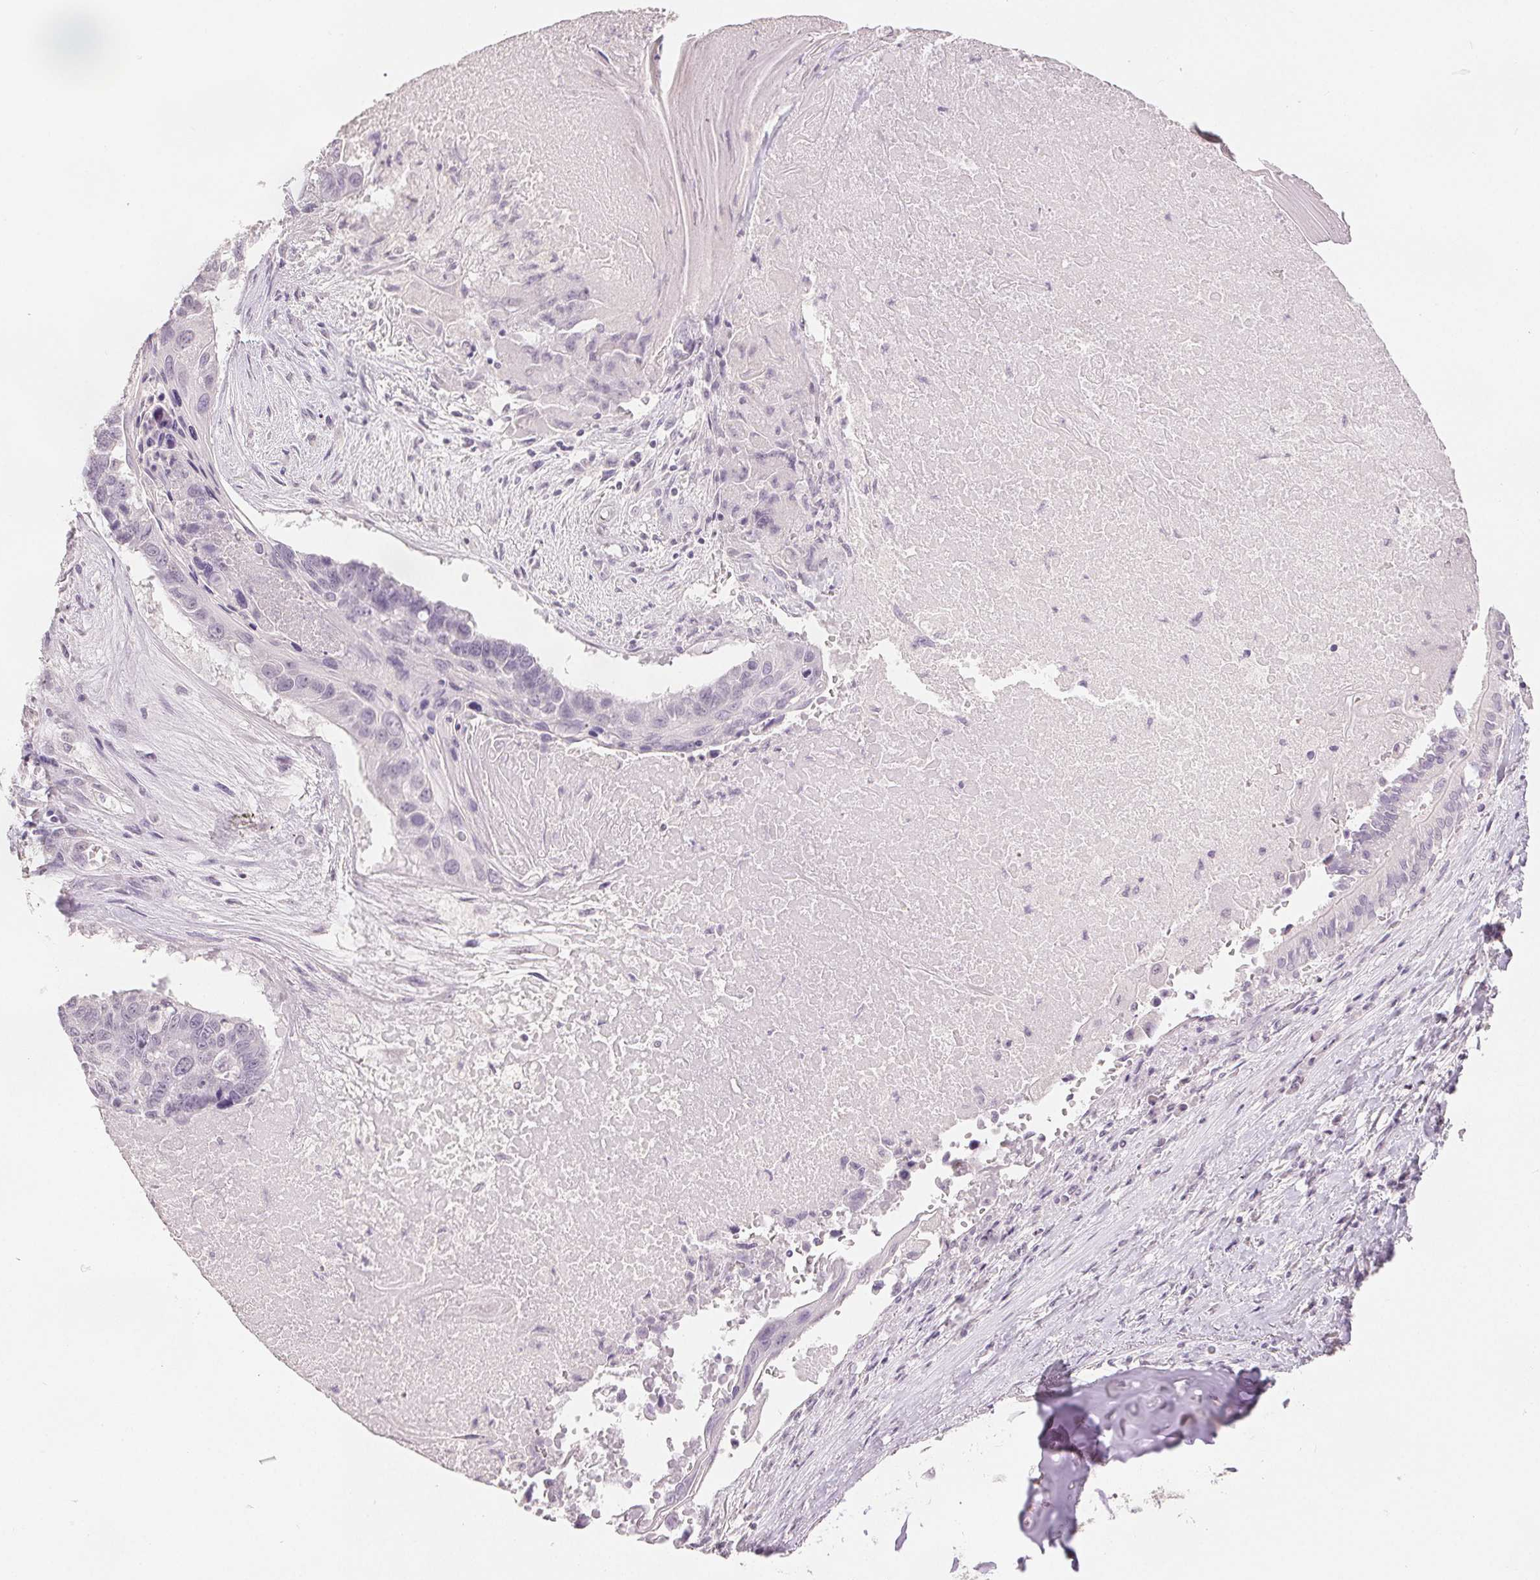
{"staining": {"intensity": "negative", "quantity": "none", "location": "none"}, "tissue": "lung cancer", "cell_type": "Tumor cells", "image_type": "cancer", "snomed": [{"axis": "morphology", "description": "Squamous cell carcinoma, NOS"}, {"axis": "topography", "description": "Lung"}], "caption": "This is a histopathology image of immunohistochemistry (IHC) staining of lung cancer (squamous cell carcinoma), which shows no expression in tumor cells.", "gene": "SLC27A5", "patient": {"sex": "male", "age": 73}}